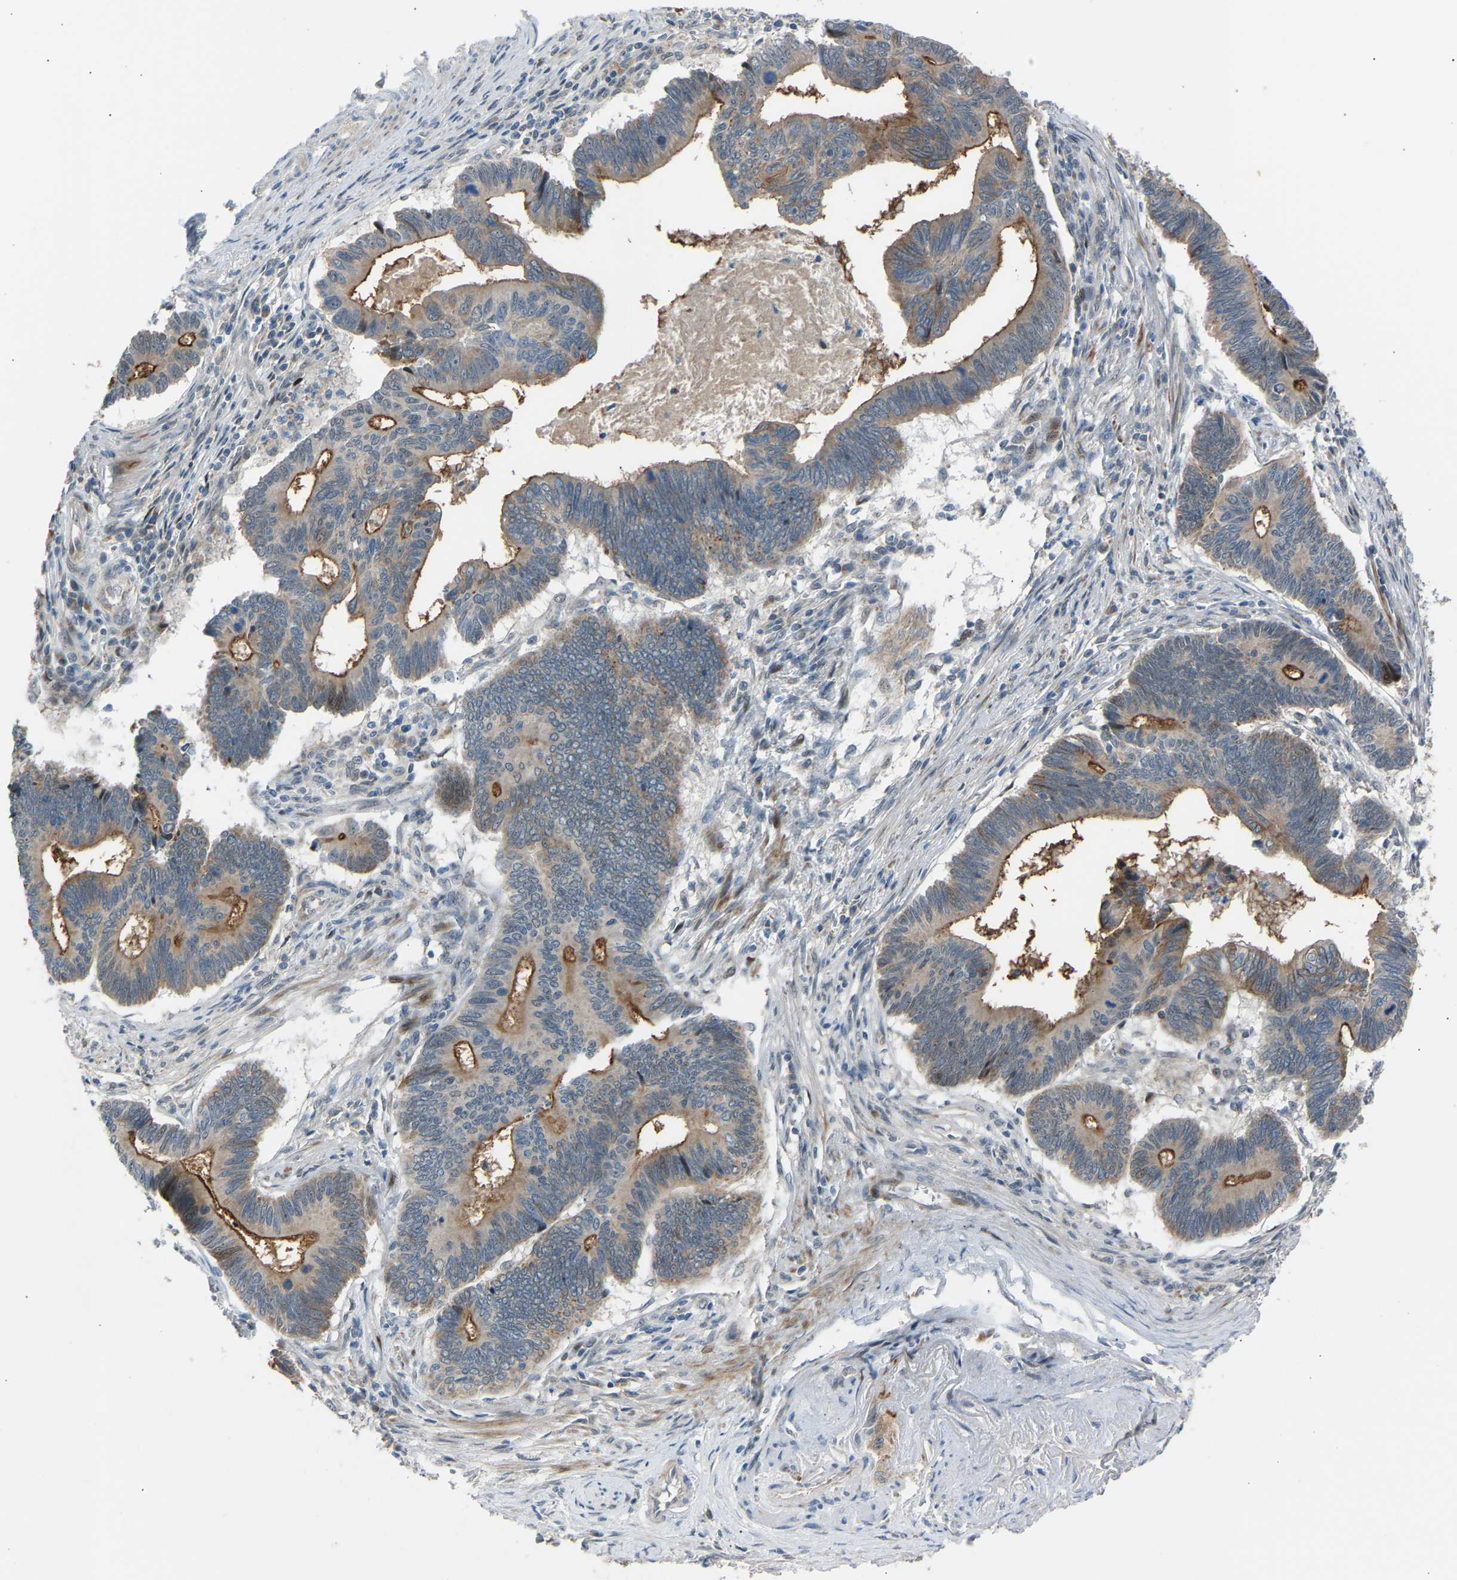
{"staining": {"intensity": "moderate", "quantity": ">75%", "location": "cytoplasmic/membranous"}, "tissue": "pancreatic cancer", "cell_type": "Tumor cells", "image_type": "cancer", "snomed": [{"axis": "morphology", "description": "Adenocarcinoma, NOS"}, {"axis": "topography", "description": "Pancreas"}], "caption": "Pancreatic adenocarcinoma stained with DAB immunohistochemistry reveals medium levels of moderate cytoplasmic/membranous staining in about >75% of tumor cells.", "gene": "VPS41", "patient": {"sex": "female", "age": 70}}